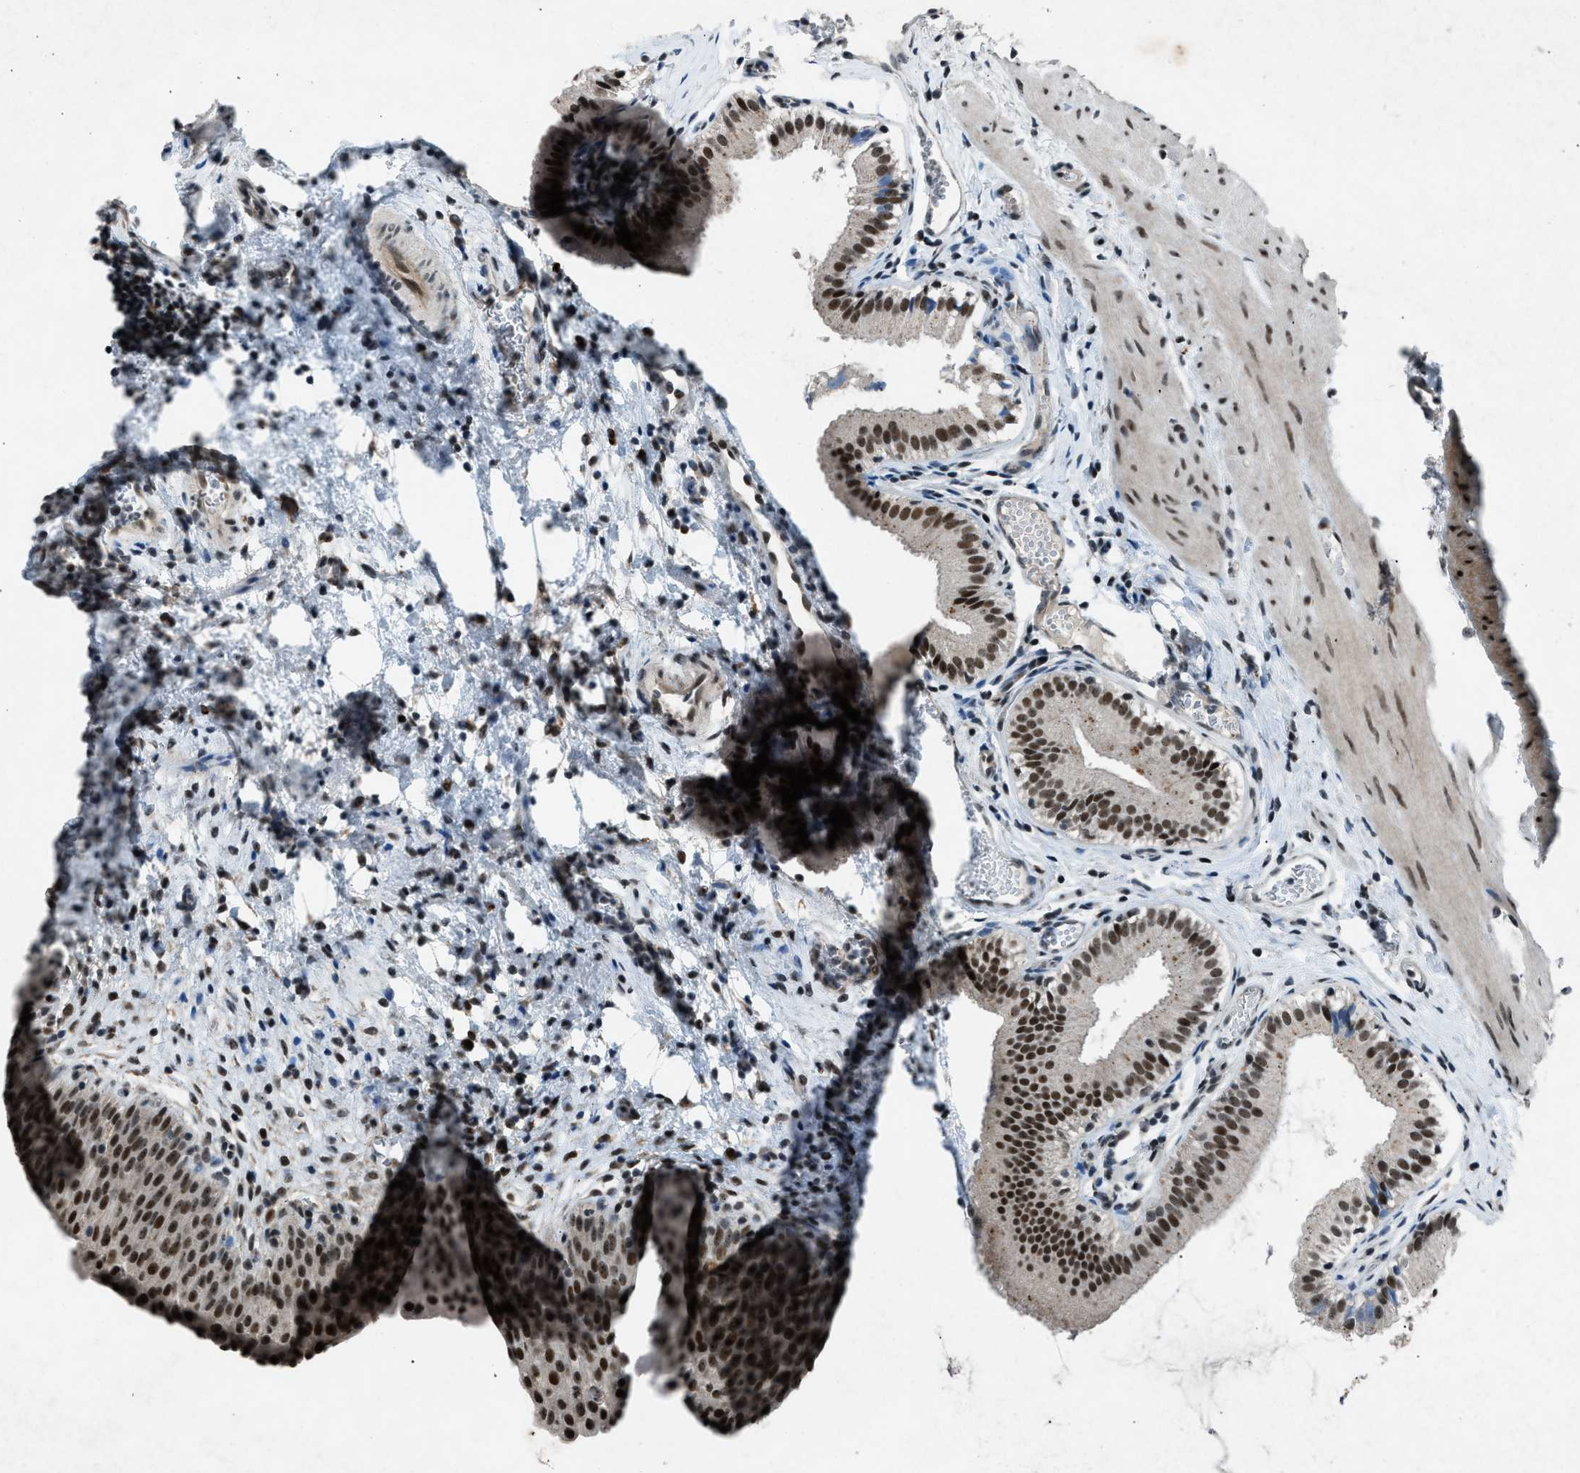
{"staining": {"intensity": "strong", "quantity": ">75%", "location": "cytoplasmic/membranous,nuclear"}, "tissue": "gallbladder", "cell_type": "Glandular cells", "image_type": "normal", "snomed": [{"axis": "morphology", "description": "Normal tissue, NOS"}, {"axis": "topography", "description": "Gallbladder"}], "caption": "Protein expression analysis of normal gallbladder displays strong cytoplasmic/membranous,nuclear positivity in about >75% of glandular cells. Immunohistochemistry (ihc) stains the protein of interest in brown and the nuclei are stained blue.", "gene": "ADCY1", "patient": {"sex": "female", "age": 26}}